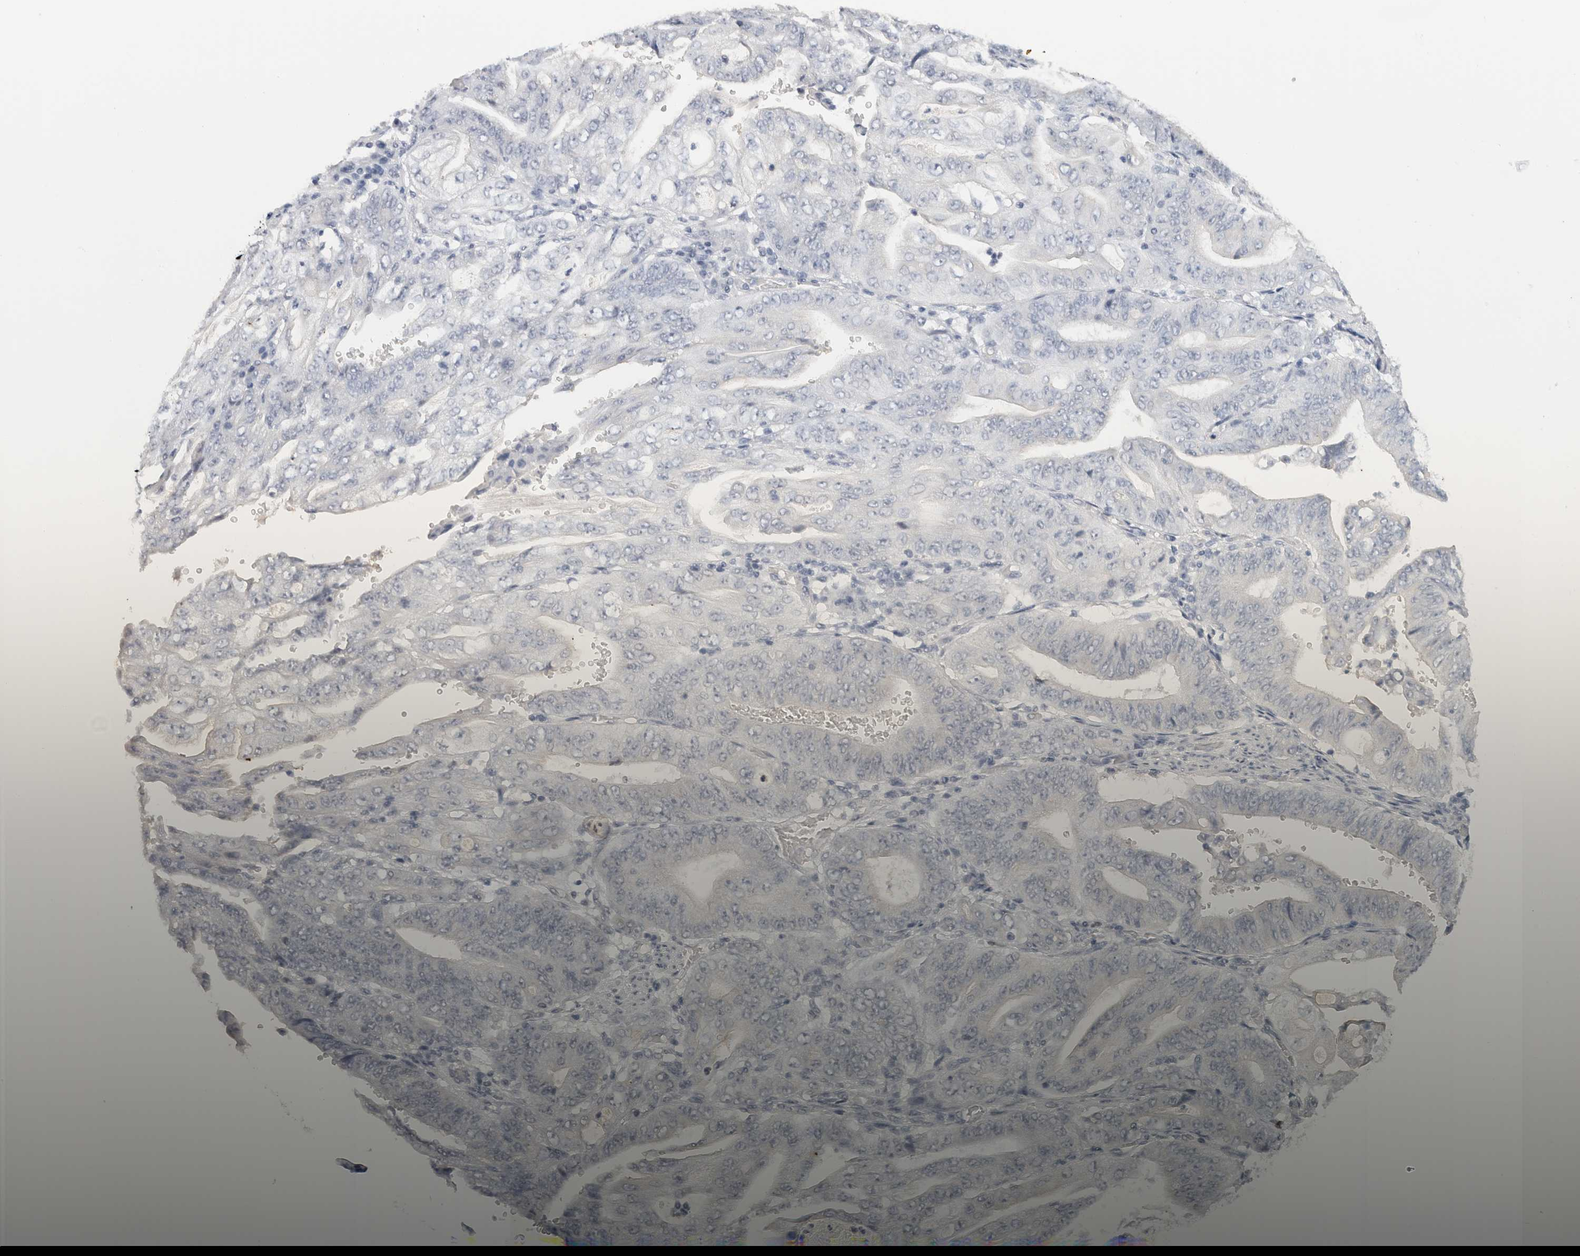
{"staining": {"intensity": "negative", "quantity": "none", "location": "none"}, "tissue": "stomach cancer", "cell_type": "Tumor cells", "image_type": "cancer", "snomed": [{"axis": "morphology", "description": "Adenocarcinoma, NOS"}, {"axis": "topography", "description": "Stomach"}], "caption": "Immunohistochemistry micrograph of human stomach cancer (adenocarcinoma) stained for a protein (brown), which displays no staining in tumor cells.", "gene": "TONSL", "patient": {"sex": "female", "age": 73}}